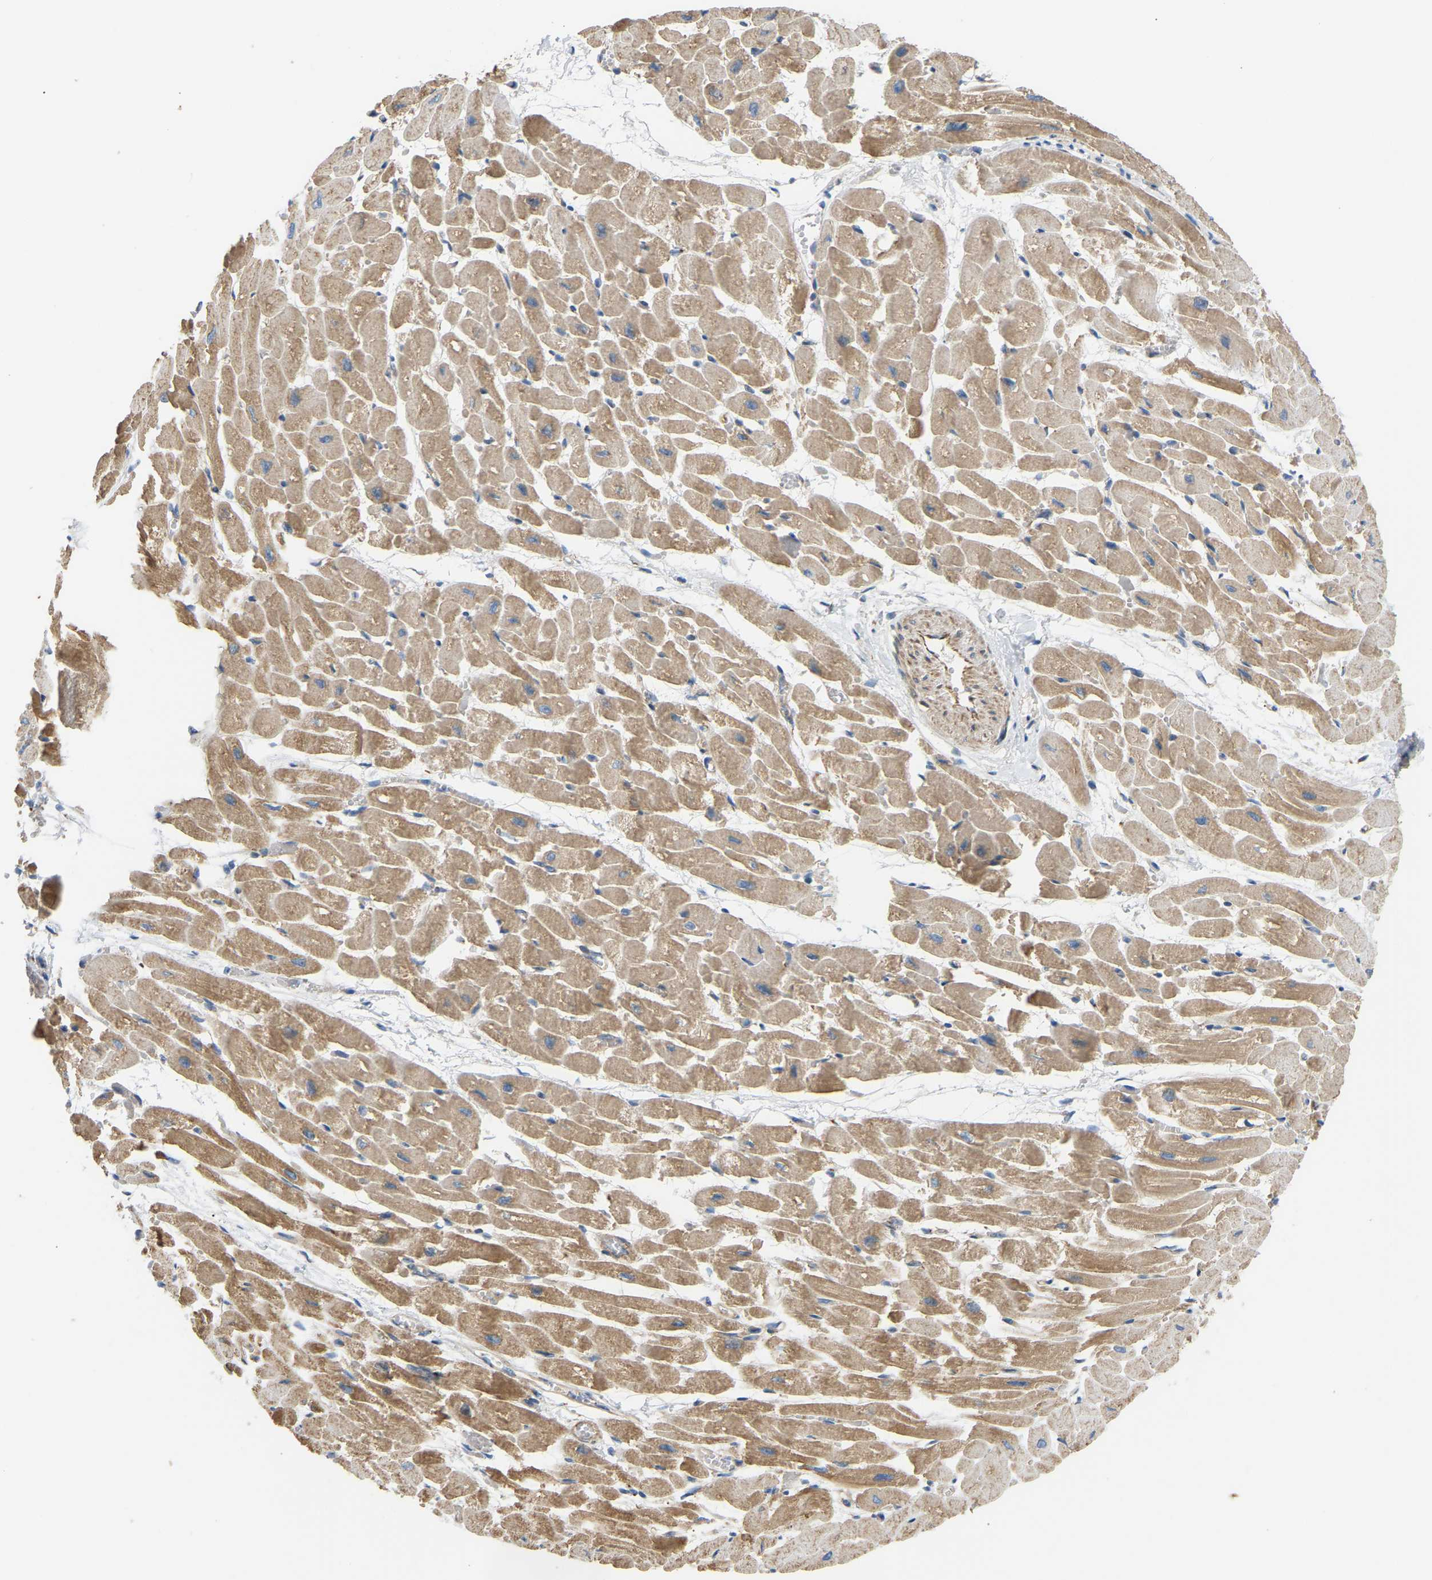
{"staining": {"intensity": "weak", "quantity": ">75%", "location": "cytoplasmic/membranous"}, "tissue": "heart muscle", "cell_type": "Cardiomyocytes", "image_type": "normal", "snomed": [{"axis": "morphology", "description": "Normal tissue, NOS"}, {"axis": "topography", "description": "Heart"}], "caption": "High-magnification brightfield microscopy of normal heart muscle stained with DAB (3,3'-diaminobenzidine) (brown) and counterstained with hematoxylin (blue). cardiomyocytes exhibit weak cytoplasmic/membranous expression is identified in approximately>75% of cells.", "gene": "YIPF2", "patient": {"sex": "male", "age": 45}}